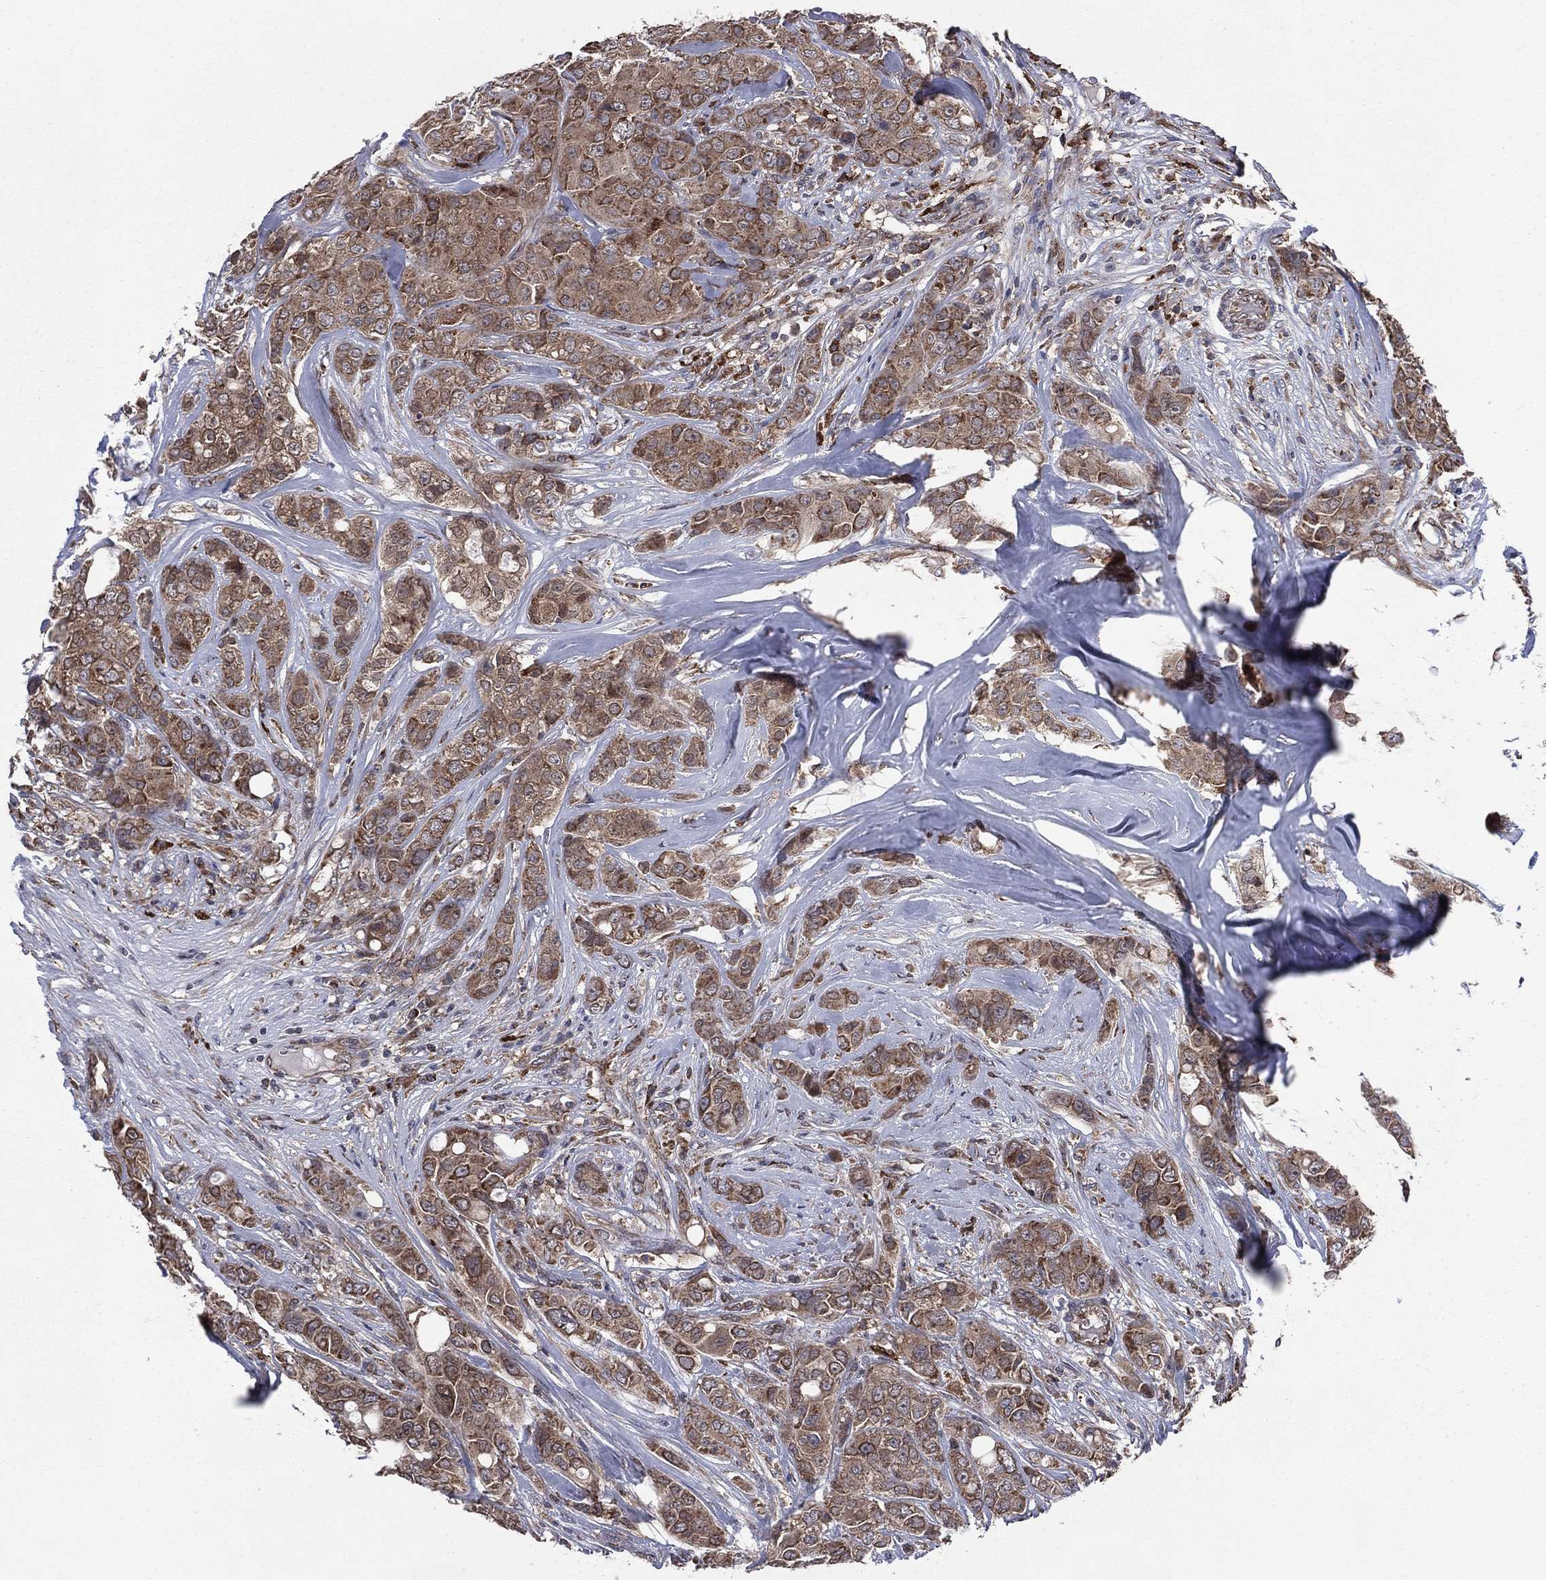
{"staining": {"intensity": "moderate", "quantity": ">75%", "location": "cytoplasmic/membranous"}, "tissue": "breast cancer", "cell_type": "Tumor cells", "image_type": "cancer", "snomed": [{"axis": "morphology", "description": "Duct carcinoma"}, {"axis": "topography", "description": "Breast"}], "caption": "The histopathology image demonstrates a brown stain indicating the presence of a protein in the cytoplasmic/membranous of tumor cells in breast cancer.", "gene": "C2orf76", "patient": {"sex": "female", "age": 43}}